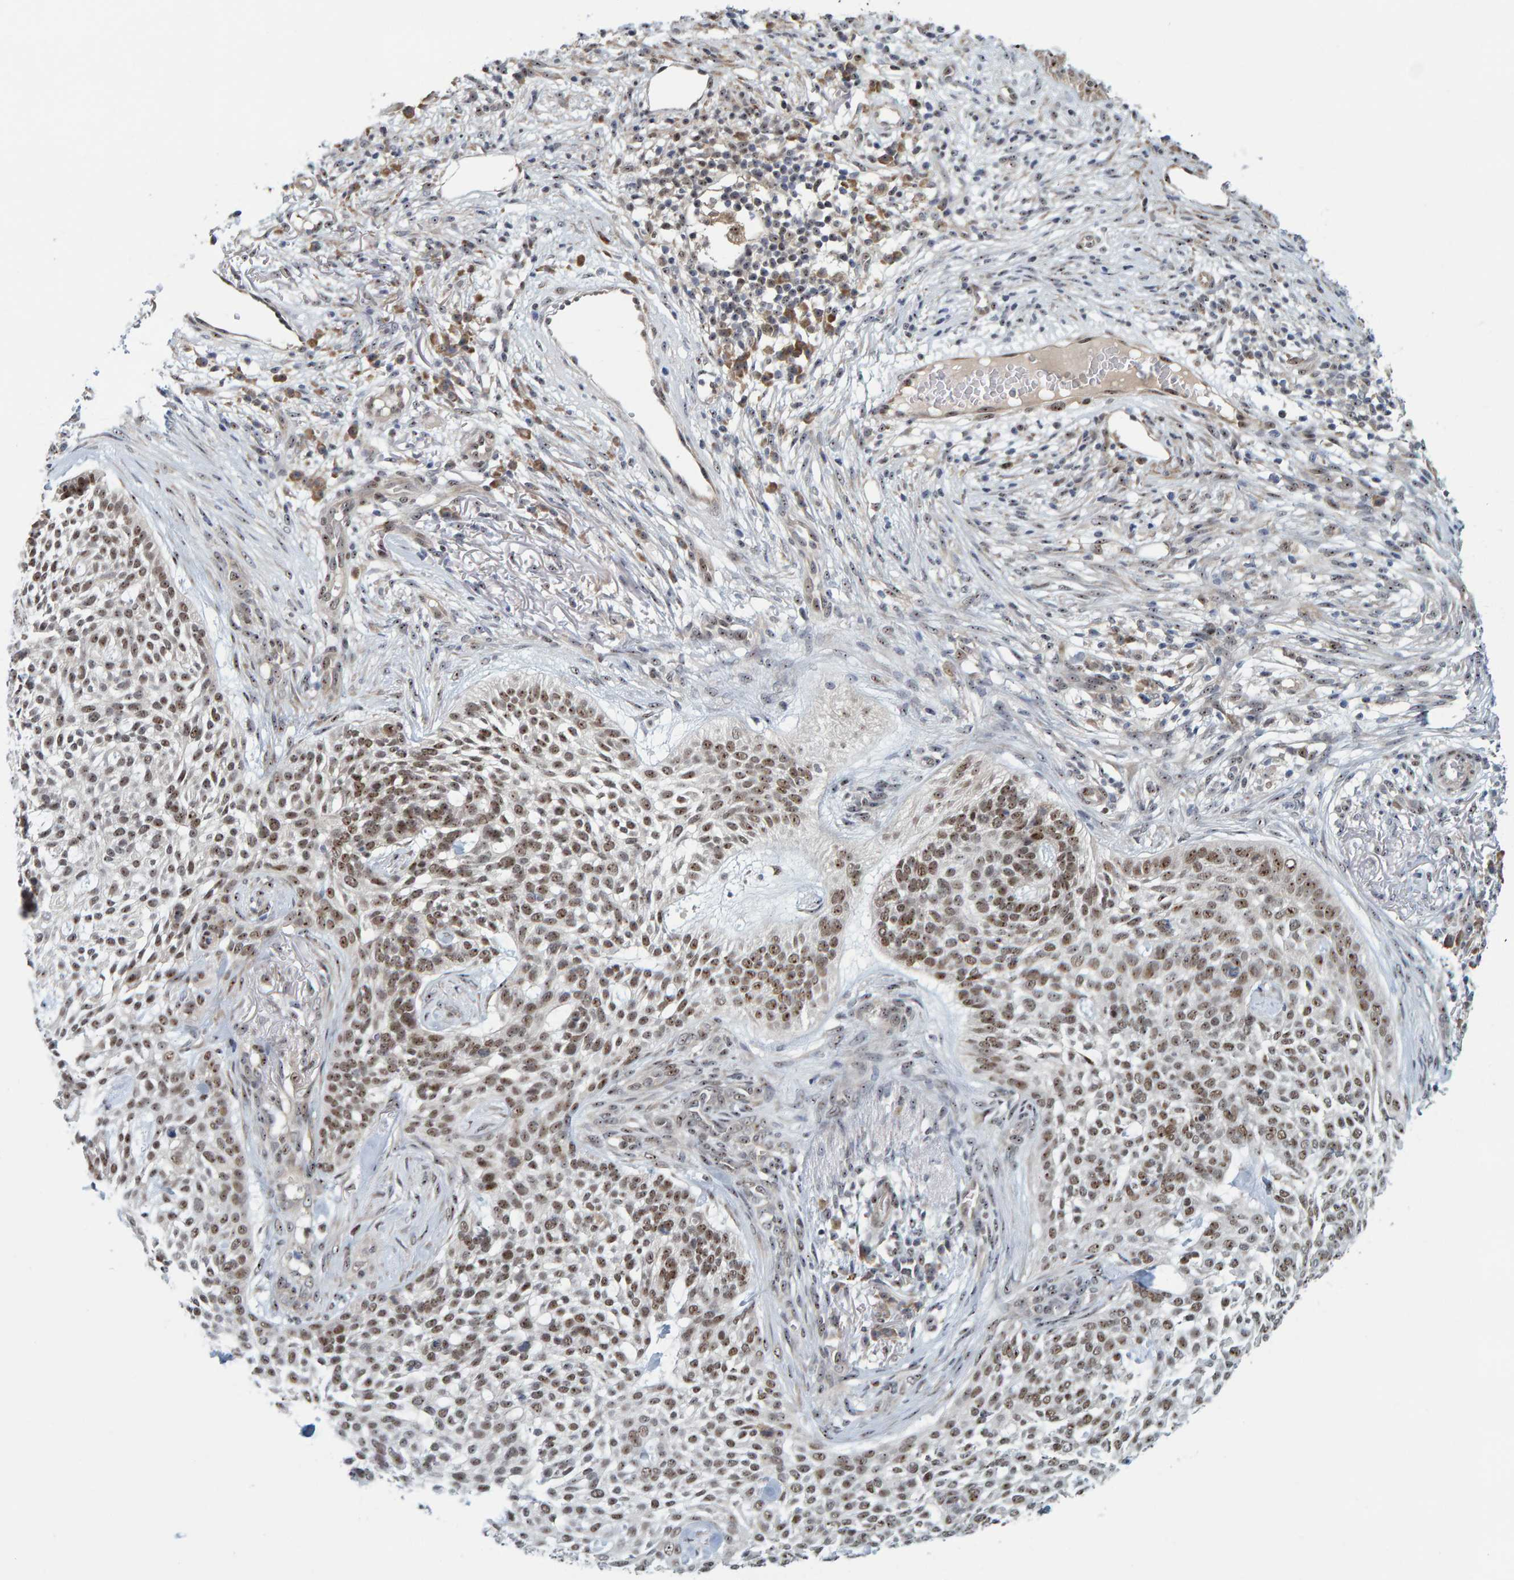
{"staining": {"intensity": "moderate", "quantity": ">75%", "location": "nuclear"}, "tissue": "skin cancer", "cell_type": "Tumor cells", "image_type": "cancer", "snomed": [{"axis": "morphology", "description": "Basal cell carcinoma"}, {"axis": "topography", "description": "Skin"}], "caption": "High-power microscopy captured an immunohistochemistry (IHC) histopathology image of skin cancer, revealing moderate nuclear positivity in approximately >75% of tumor cells.", "gene": "POLR1E", "patient": {"sex": "female", "age": 64}}